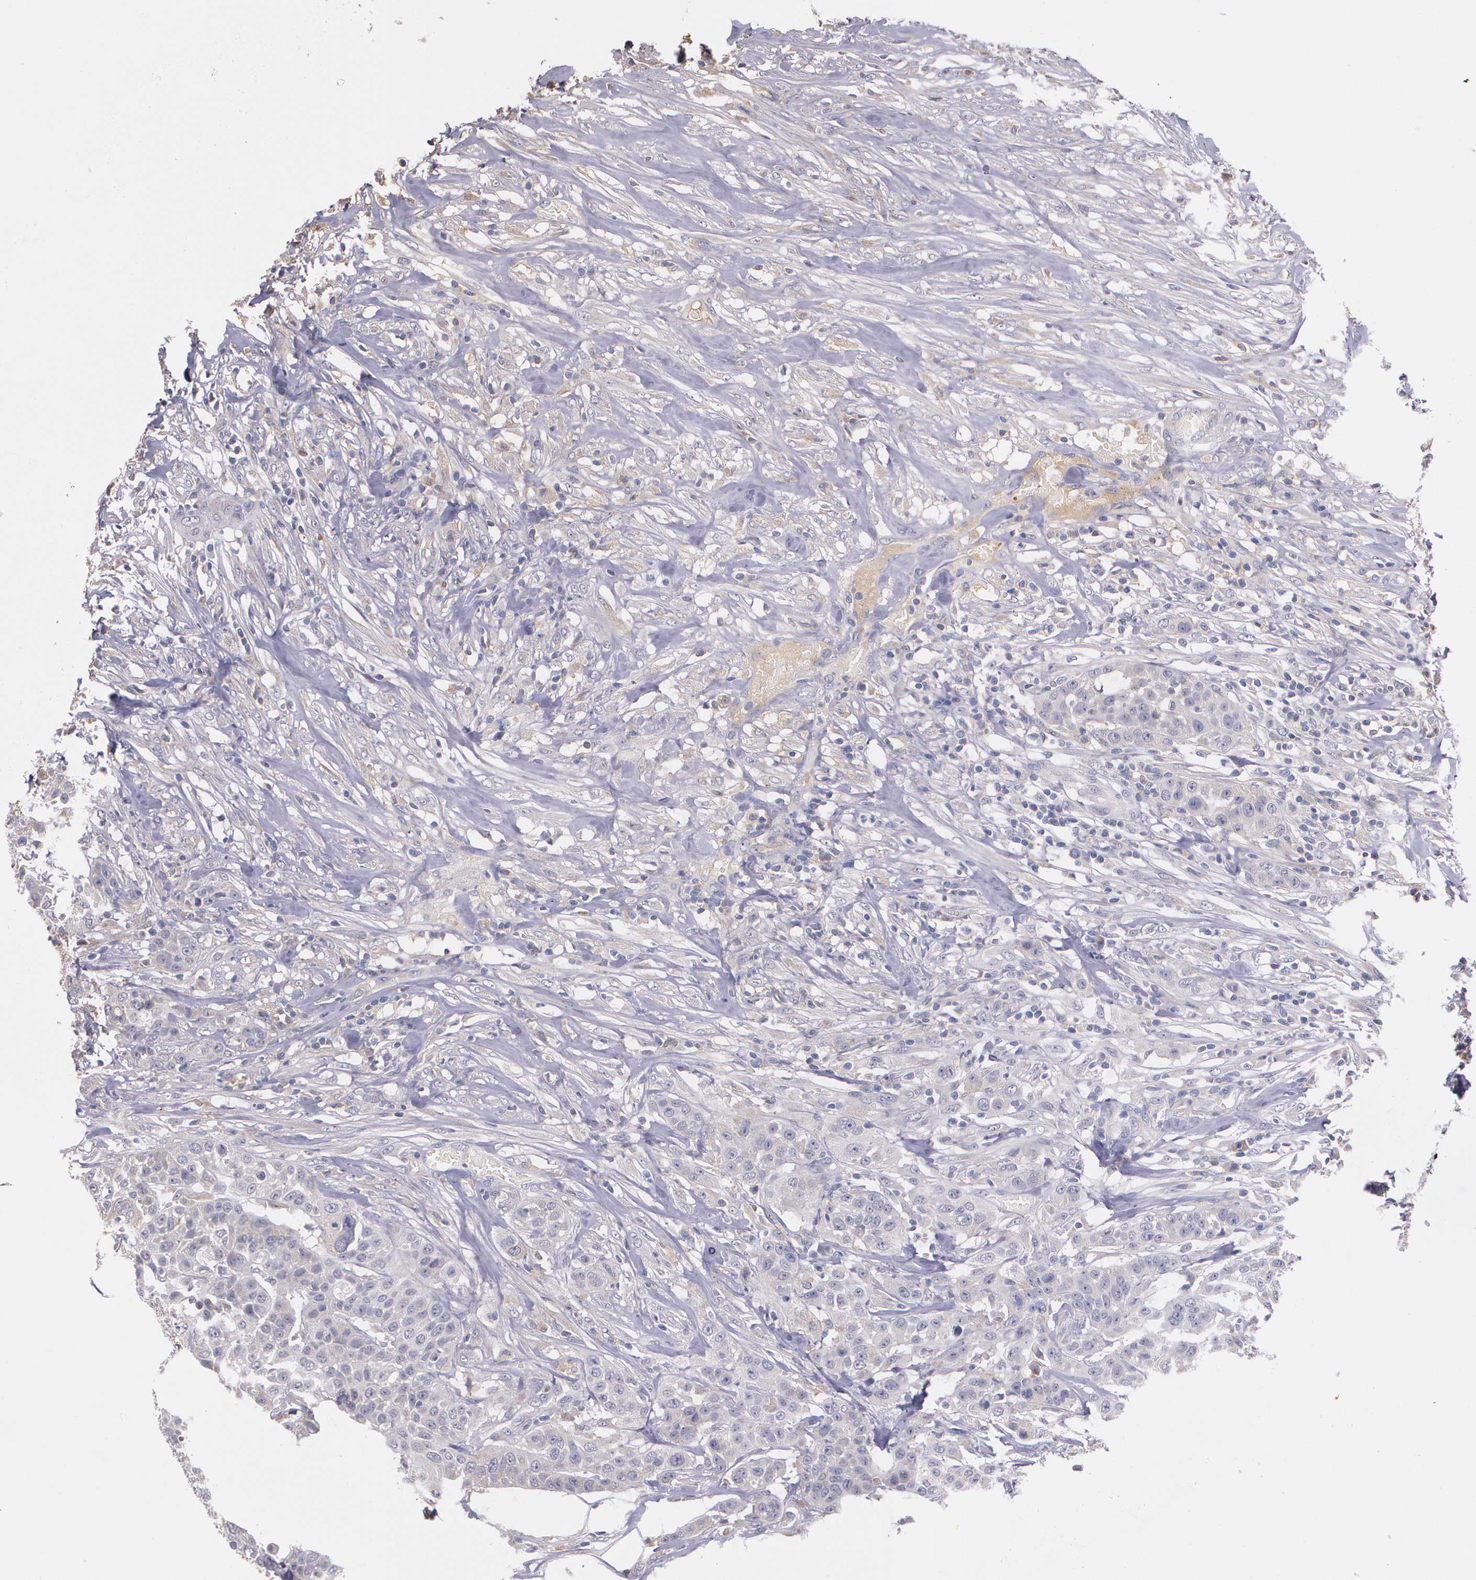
{"staining": {"intensity": "weak", "quantity": "<25%", "location": "cytoplasmic/membranous"}, "tissue": "urothelial cancer", "cell_type": "Tumor cells", "image_type": "cancer", "snomed": [{"axis": "morphology", "description": "Urothelial carcinoma, High grade"}, {"axis": "topography", "description": "Urinary bladder"}], "caption": "The micrograph displays no staining of tumor cells in urothelial cancer.", "gene": "AMBP", "patient": {"sex": "male", "age": 74}}